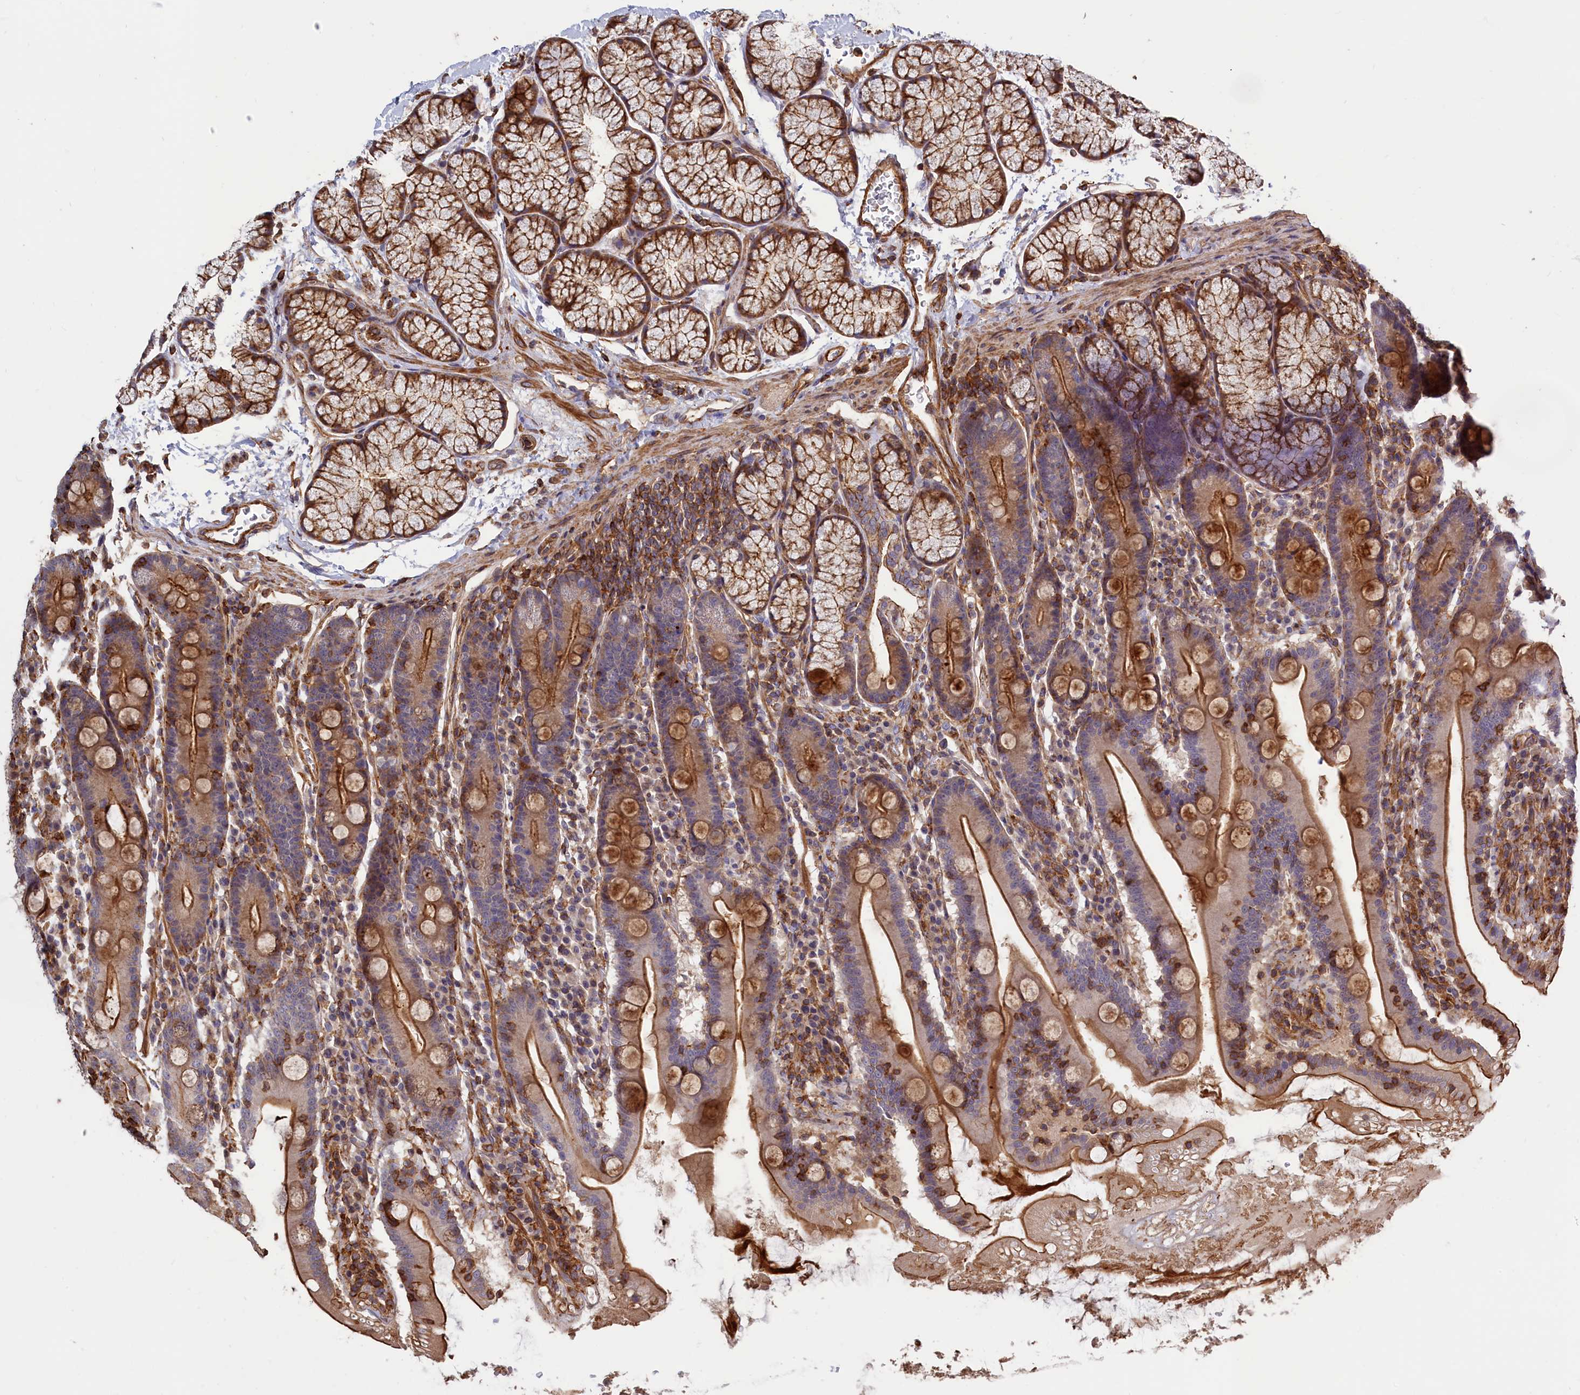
{"staining": {"intensity": "strong", "quantity": "25%-75%", "location": "cytoplasmic/membranous"}, "tissue": "duodenum", "cell_type": "Glandular cells", "image_type": "normal", "snomed": [{"axis": "morphology", "description": "Normal tissue, NOS"}, {"axis": "topography", "description": "Duodenum"}], "caption": "Protein staining of benign duodenum displays strong cytoplasmic/membranous staining in approximately 25%-75% of glandular cells.", "gene": "ANKRD27", "patient": {"sex": "male", "age": 35}}